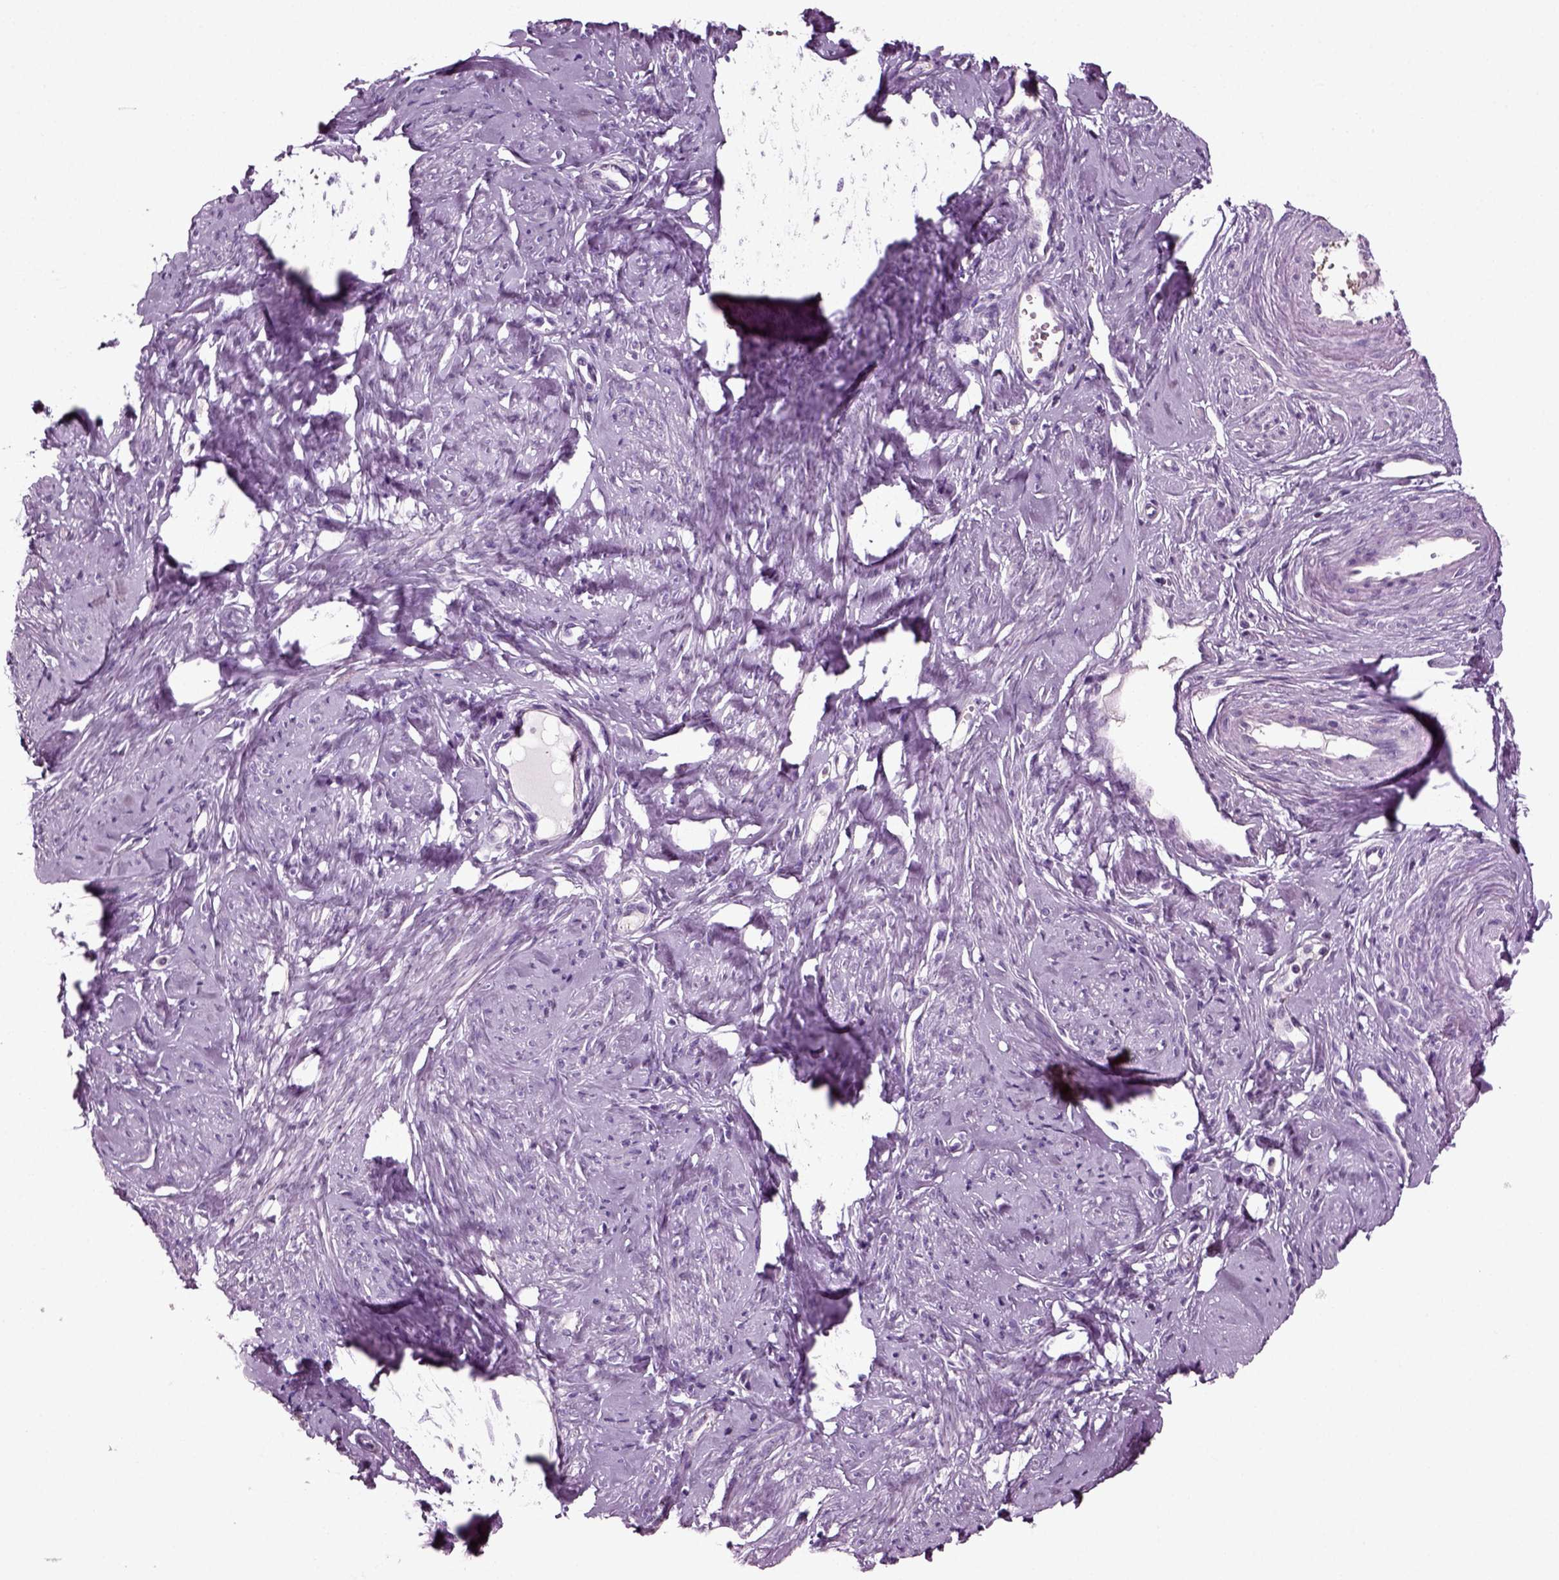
{"staining": {"intensity": "negative", "quantity": "none", "location": "none"}, "tissue": "smooth muscle", "cell_type": "Smooth muscle cells", "image_type": "normal", "snomed": [{"axis": "morphology", "description": "Normal tissue, NOS"}, {"axis": "topography", "description": "Smooth muscle"}], "caption": "High power microscopy photomicrograph of an immunohistochemistry (IHC) micrograph of benign smooth muscle, revealing no significant expression in smooth muscle cells. (Immunohistochemistry (ihc), brightfield microscopy, high magnification).", "gene": "DEFB118", "patient": {"sex": "female", "age": 48}}